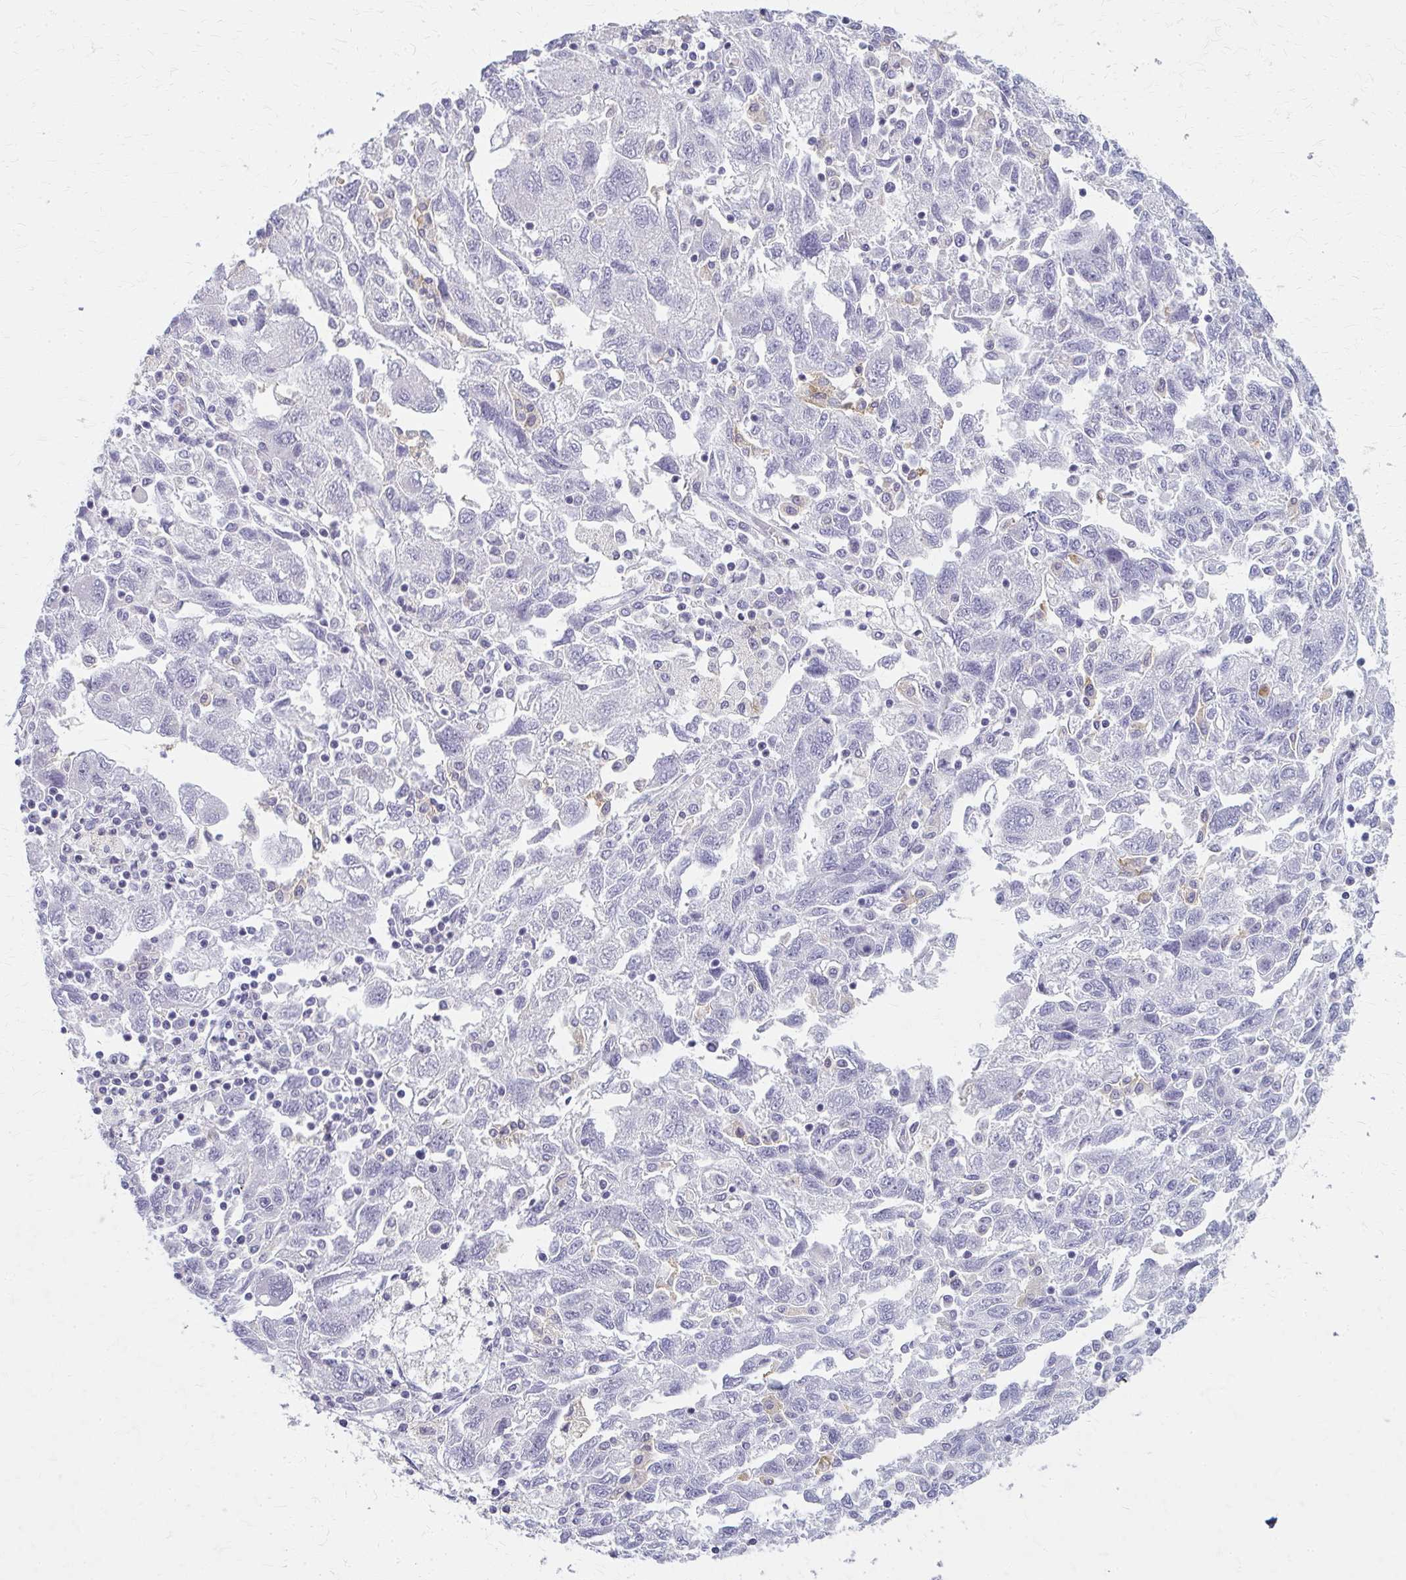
{"staining": {"intensity": "negative", "quantity": "none", "location": "none"}, "tissue": "ovarian cancer", "cell_type": "Tumor cells", "image_type": "cancer", "snomed": [{"axis": "morphology", "description": "Carcinoma, NOS"}, {"axis": "morphology", "description": "Cystadenocarcinoma, serous, NOS"}, {"axis": "topography", "description": "Ovary"}], "caption": "High magnification brightfield microscopy of ovarian serous cystadenocarcinoma stained with DAB (3,3'-diaminobenzidine) (brown) and counterstained with hematoxylin (blue): tumor cells show no significant staining.", "gene": "CASQ2", "patient": {"sex": "female", "age": 69}}